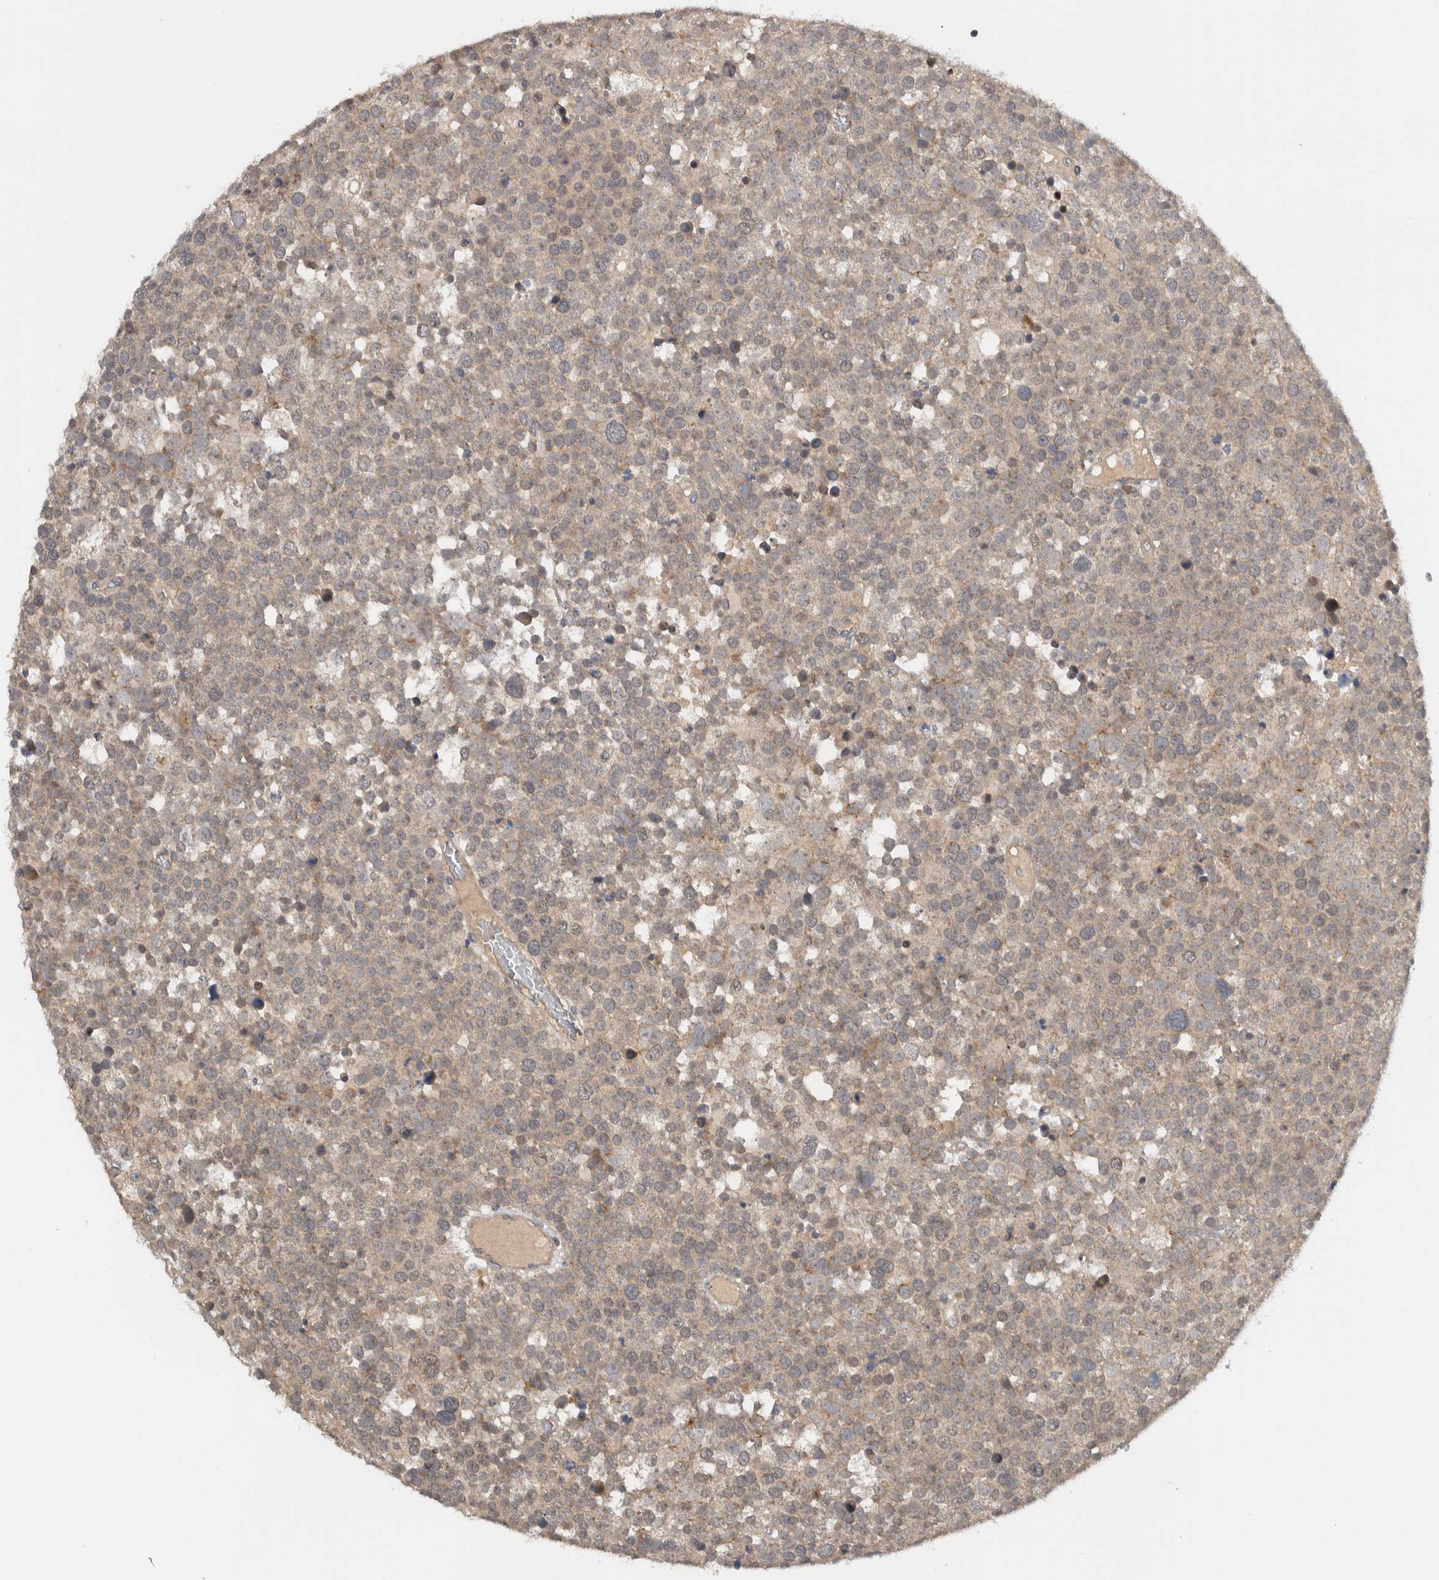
{"staining": {"intensity": "weak", "quantity": ">75%", "location": "cytoplasmic/membranous"}, "tissue": "testis cancer", "cell_type": "Tumor cells", "image_type": "cancer", "snomed": [{"axis": "morphology", "description": "Seminoma, NOS"}, {"axis": "topography", "description": "Testis"}], "caption": "Immunohistochemistry of testis cancer (seminoma) shows low levels of weak cytoplasmic/membranous staining in approximately >75% of tumor cells.", "gene": "MPRIP", "patient": {"sex": "male", "age": 71}}